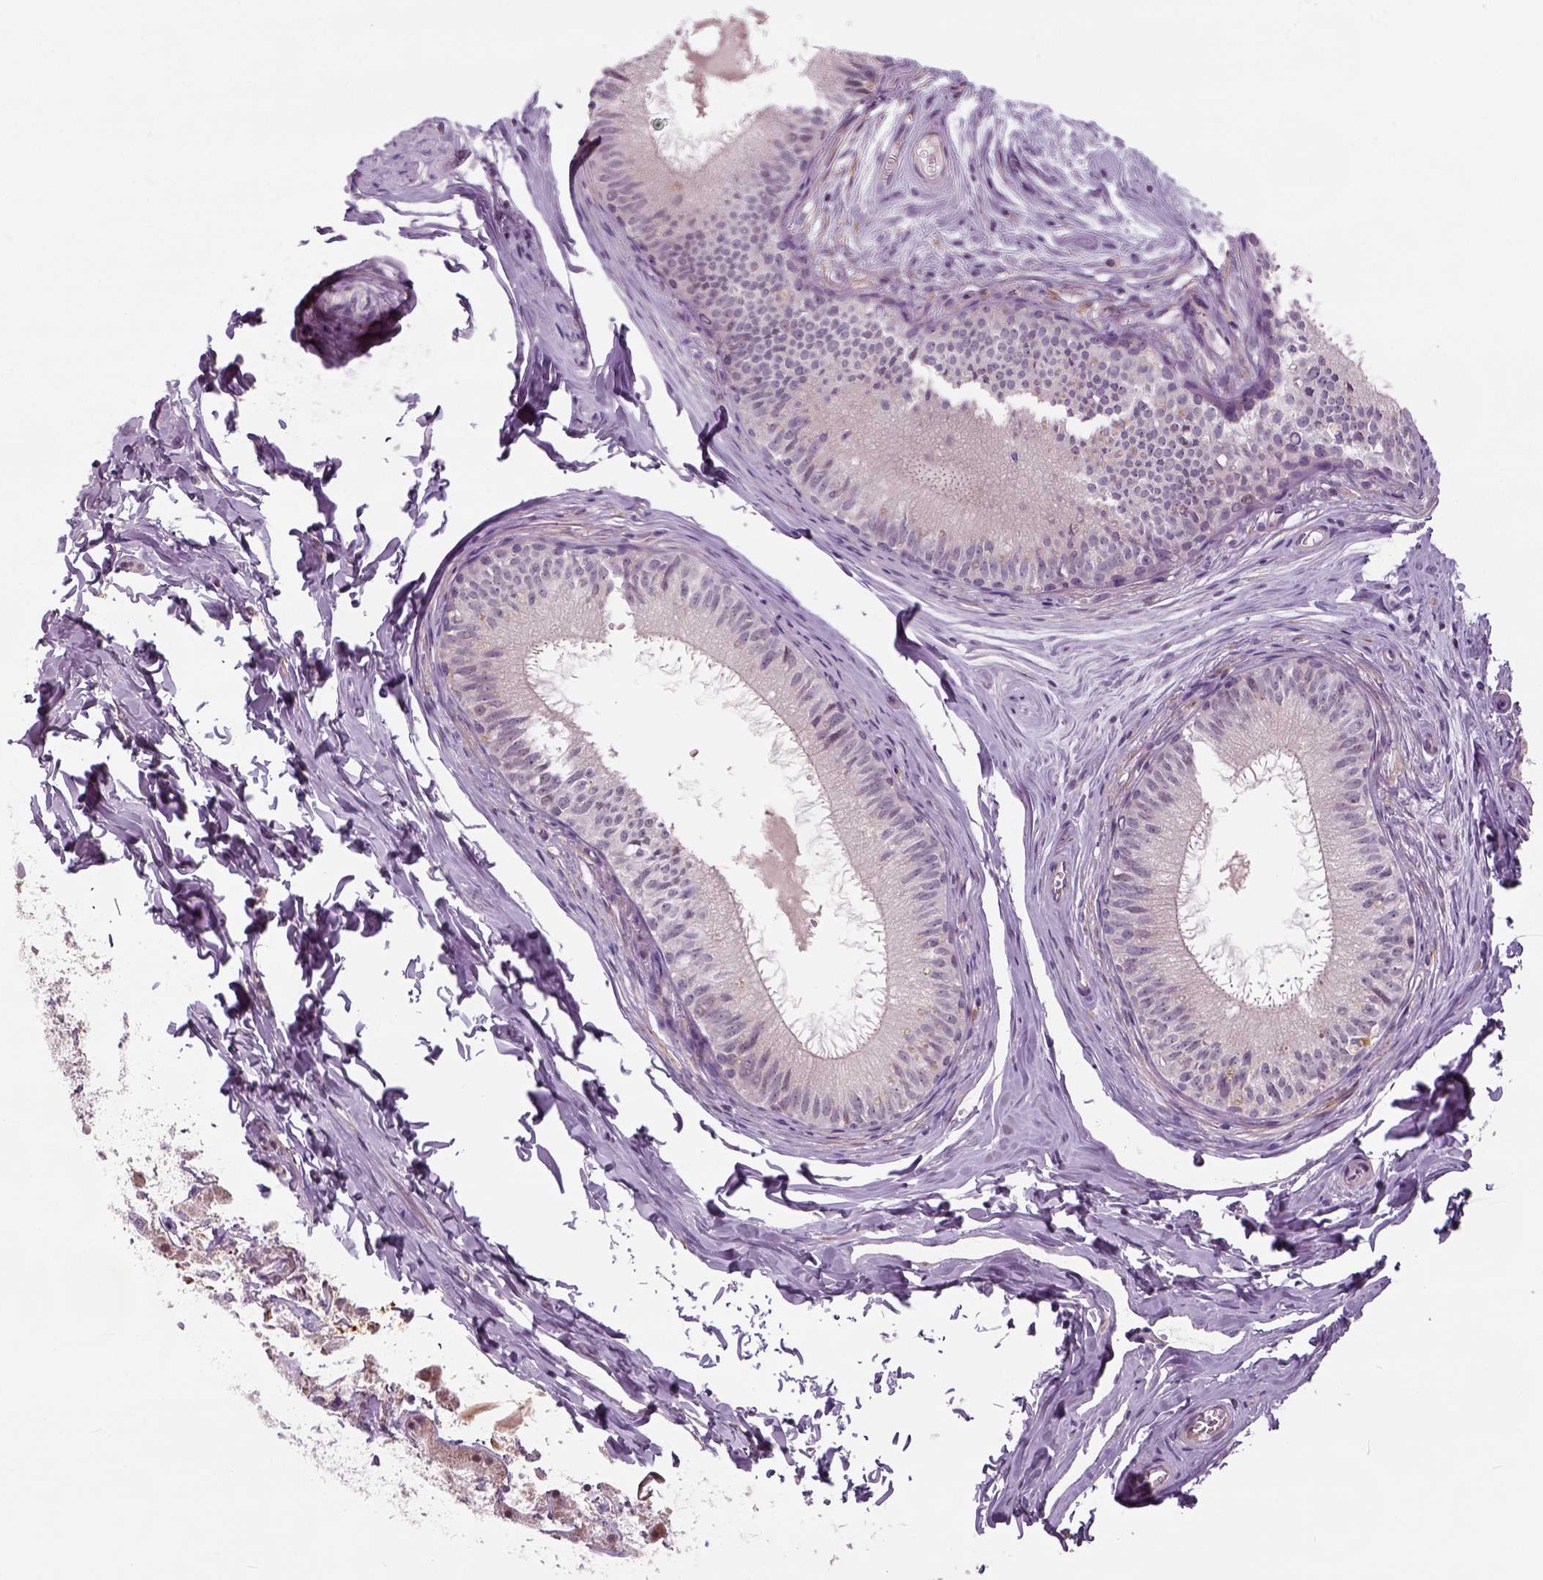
{"staining": {"intensity": "negative", "quantity": "none", "location": "none"}, "tissue": "epididymis", "cell_type": "Glandular cells", "image_type": "normal", "snomed": [{"axis": "morphology", "description": "Normal tissue, NOS"}, {"axis": "topography", "description": "Epididymis"}], "caption": "This is an immunohistochemistry (IHC) photomicrograph of unremarkable human epididymis. There is no positivity in glandular cells.", "gene": "NECAB1", "patient": {"sex": "male", "age": 45}}